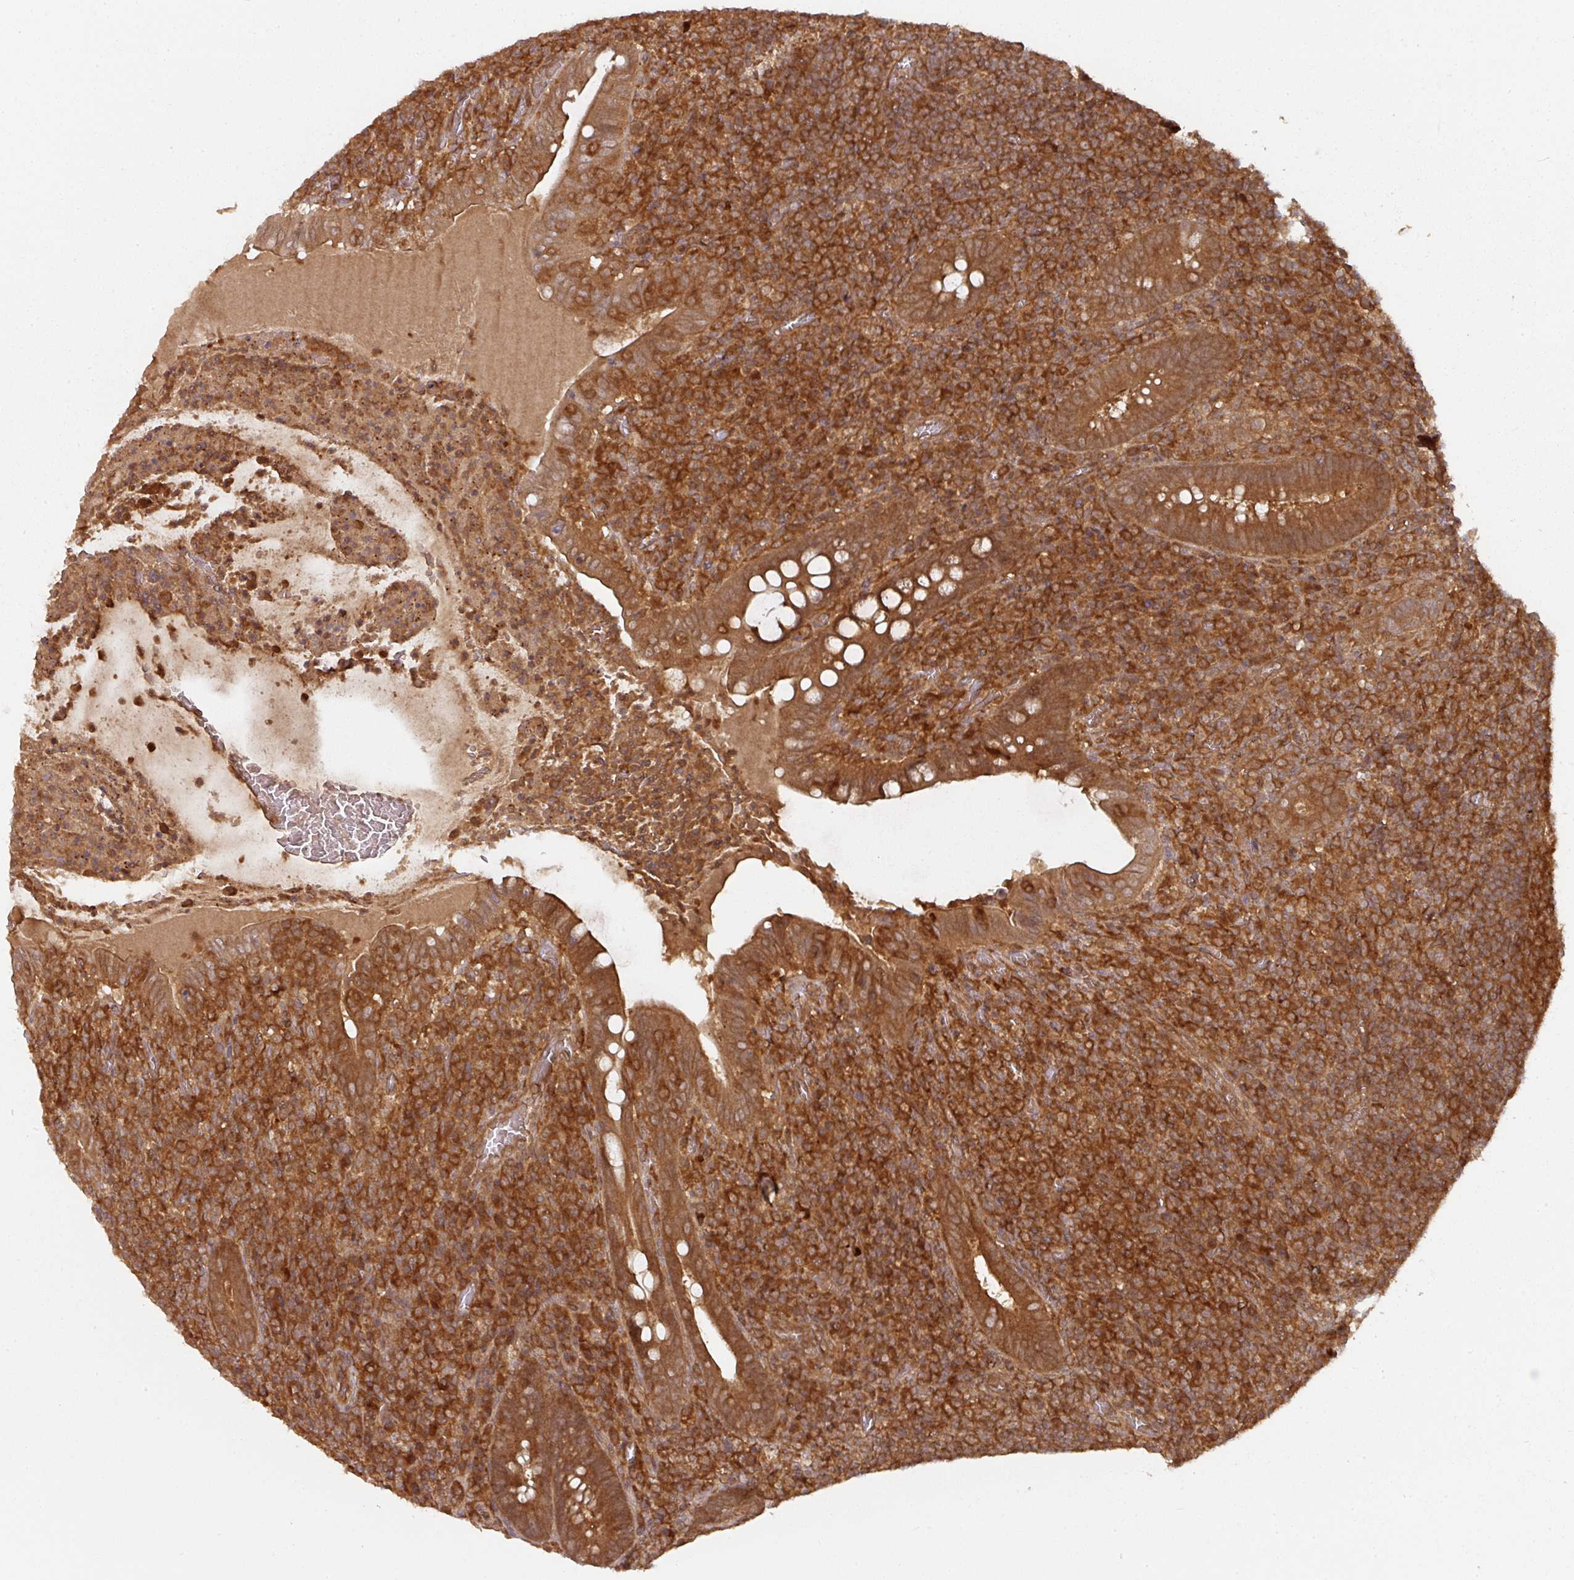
{"staining": {"intensity": "strong", "quantity": ">75%", "location": "cytoplasmic/membranous"}, "tissue": "appendix", "cell_type": "Glandular cells", "image_type": "normal", "snomed": [{"axis": "morphology", "description": "Normal tissue, NOS"}, {"axis": "topography", "description": "Appendix"}], "caption": "Approximately >75% of glandular cells in normal appendix reveal strong cytoplasmic/membranous protein positivity as visualized by brown immunohistochemical staining.", "gene": "EIF4EBP2", "patient": {"sex": "female", "age": 43}}